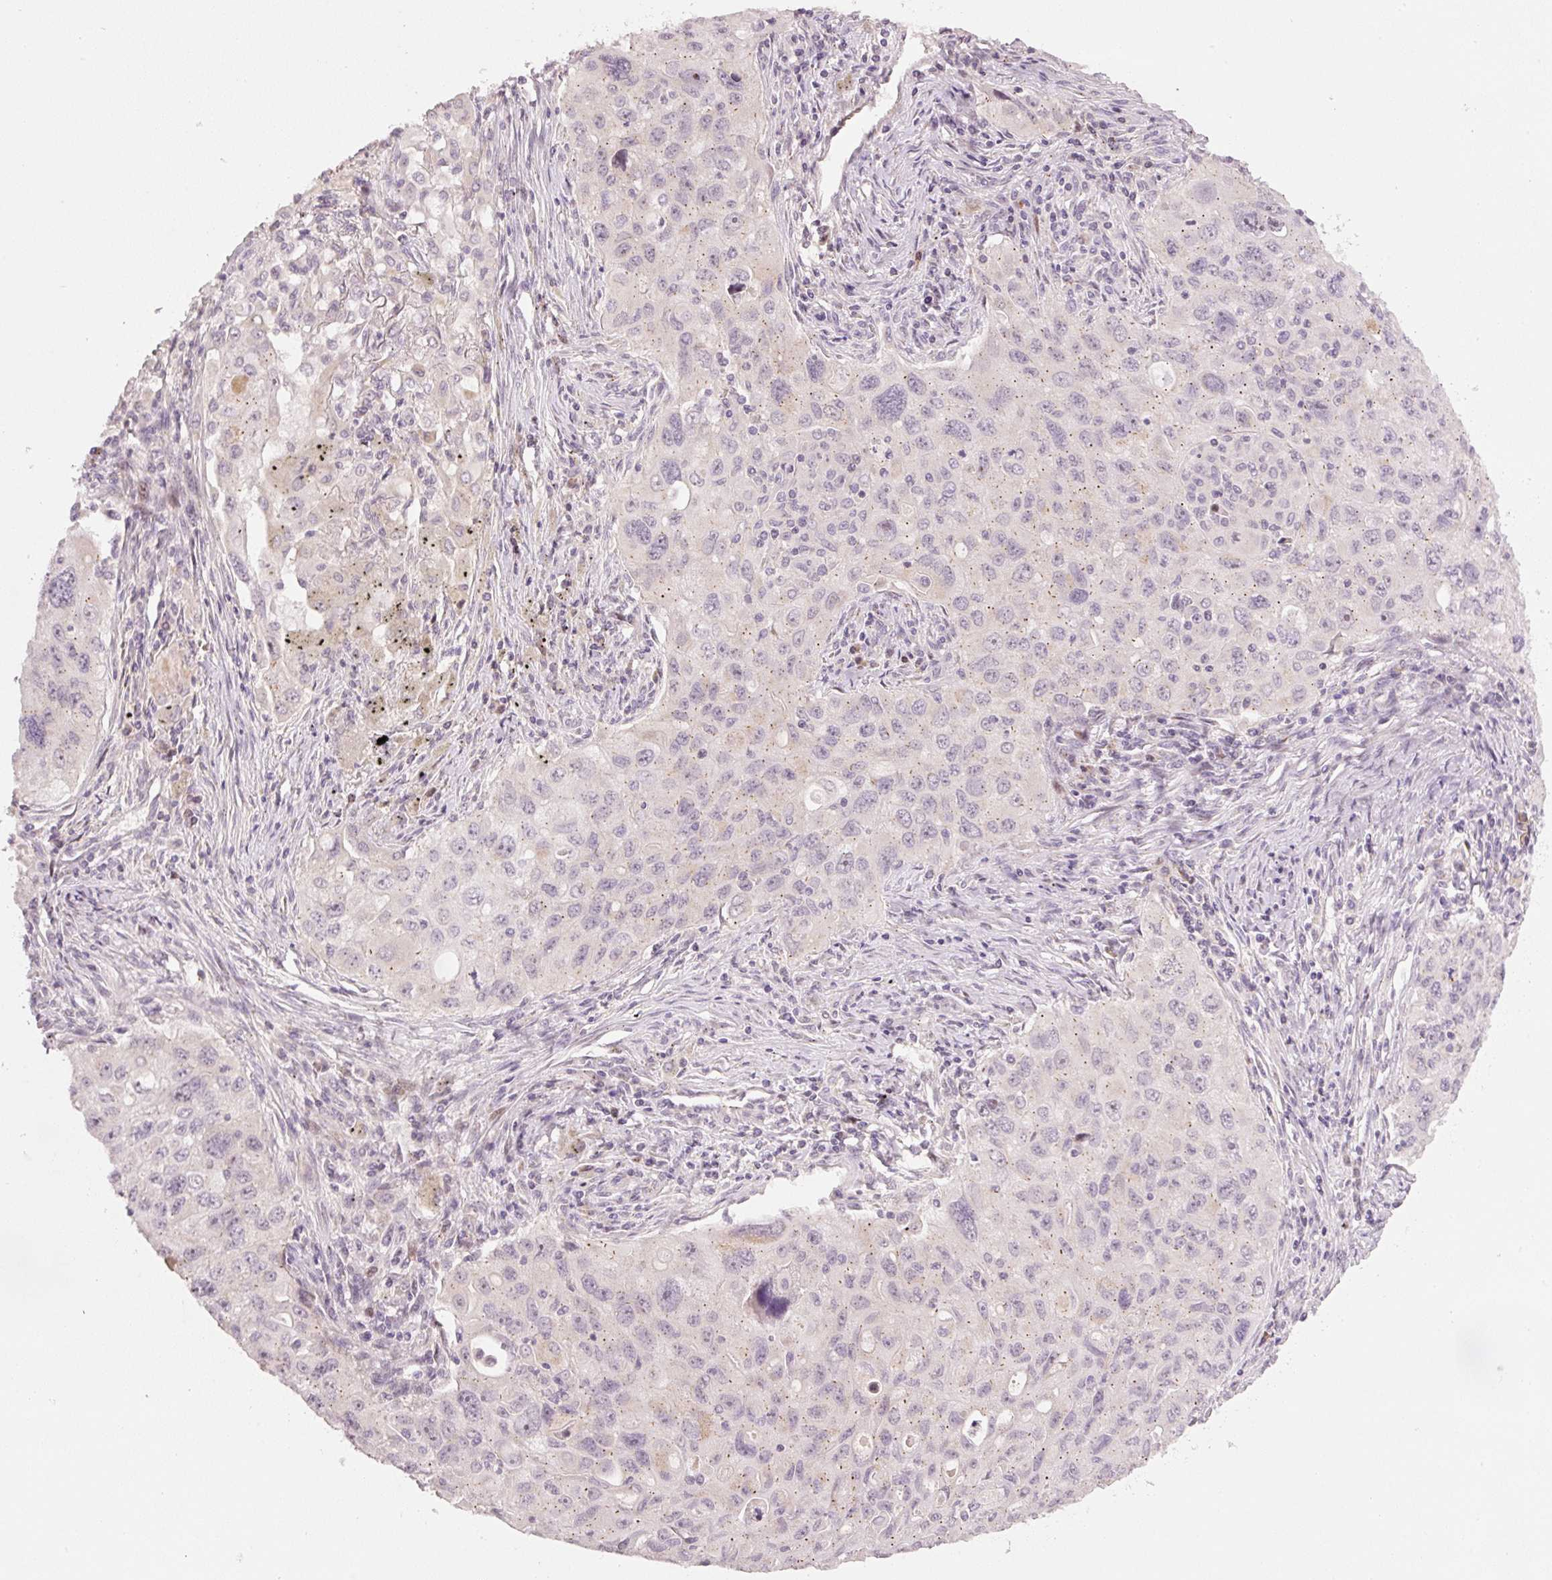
{"staining": {"intensity": "weak", "quantity": "<25%", "location": "cytoplasmic/membranous"}, "tissue": "lung cancer", "cell_type": "Tumor cells", "image_type": "cancer", "snomed": [{"axis": "morphology", "description": "Adenocarcinoma, NOS"}, {"axis": "morphology", "description": "Adenocarcinoma, metastatic, NOS"}, {"axis": "topography", "description": "Lymph node"}, {"axis": "topography", "description": "Lung"}], "caption": "Human metastatic adenocarcinoma (lung) stained for a protein using IHC demonstrates no positivity in tumor cells.", "gene": "TOB2", "patient": {"sex": "female", "age": 42}}